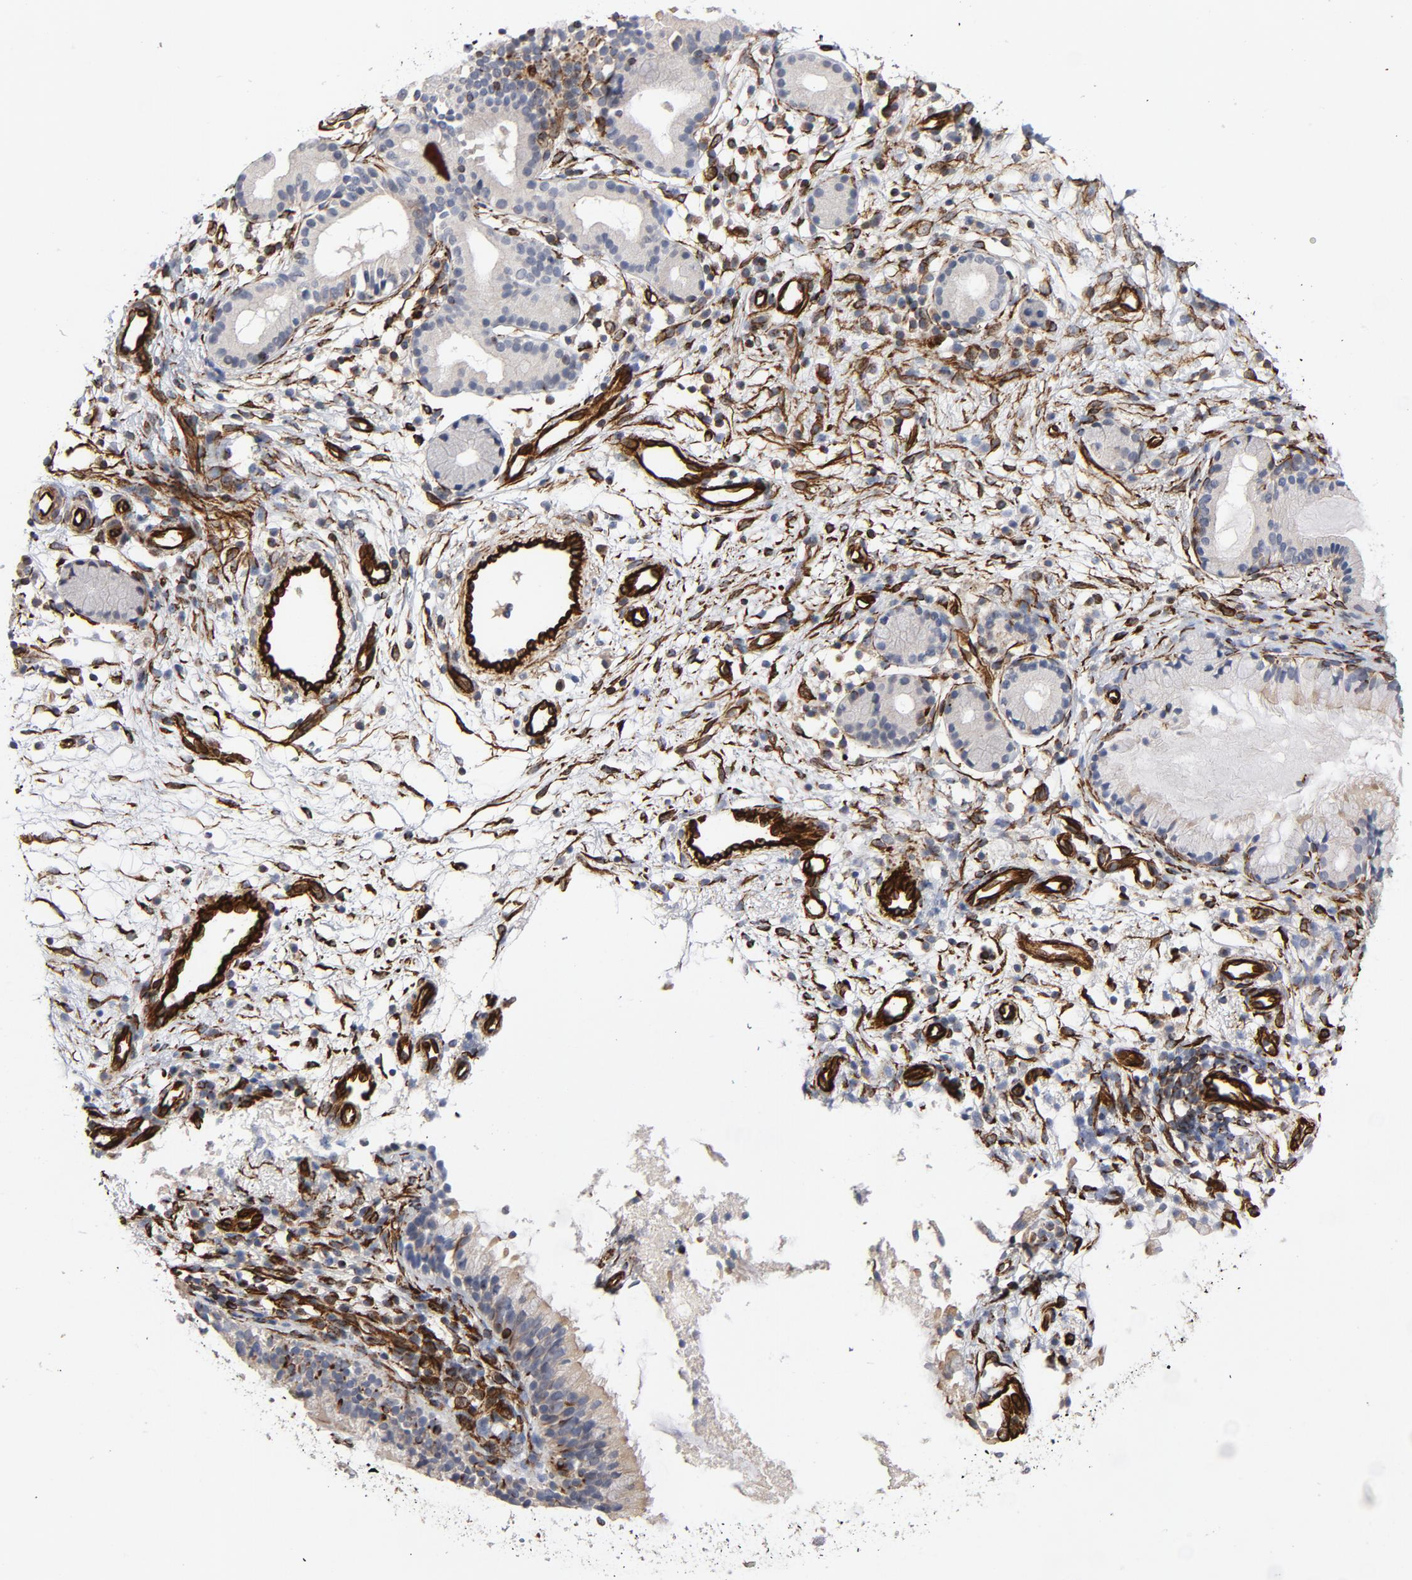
{"staining": {"intensity": "moderate", "quantity": "25%-75%", "location": "cytoplasmic/membranous"}, "tissue": "nasopharynx", "cell_type": "Respiratory epithelial cells", "image_type": "normal", "snomed": [{"axis": "morphology", "description": "Normal tissue, NOS"}, {"axis": "topography", "description": "Nasopharynx"}], "caption": "Human nasopharynx stained with a protein marker displays moderate staining in respiratory epithelial cells.", "gene": "FAM118A", "patient": {"sex": "male", "age": 21}}